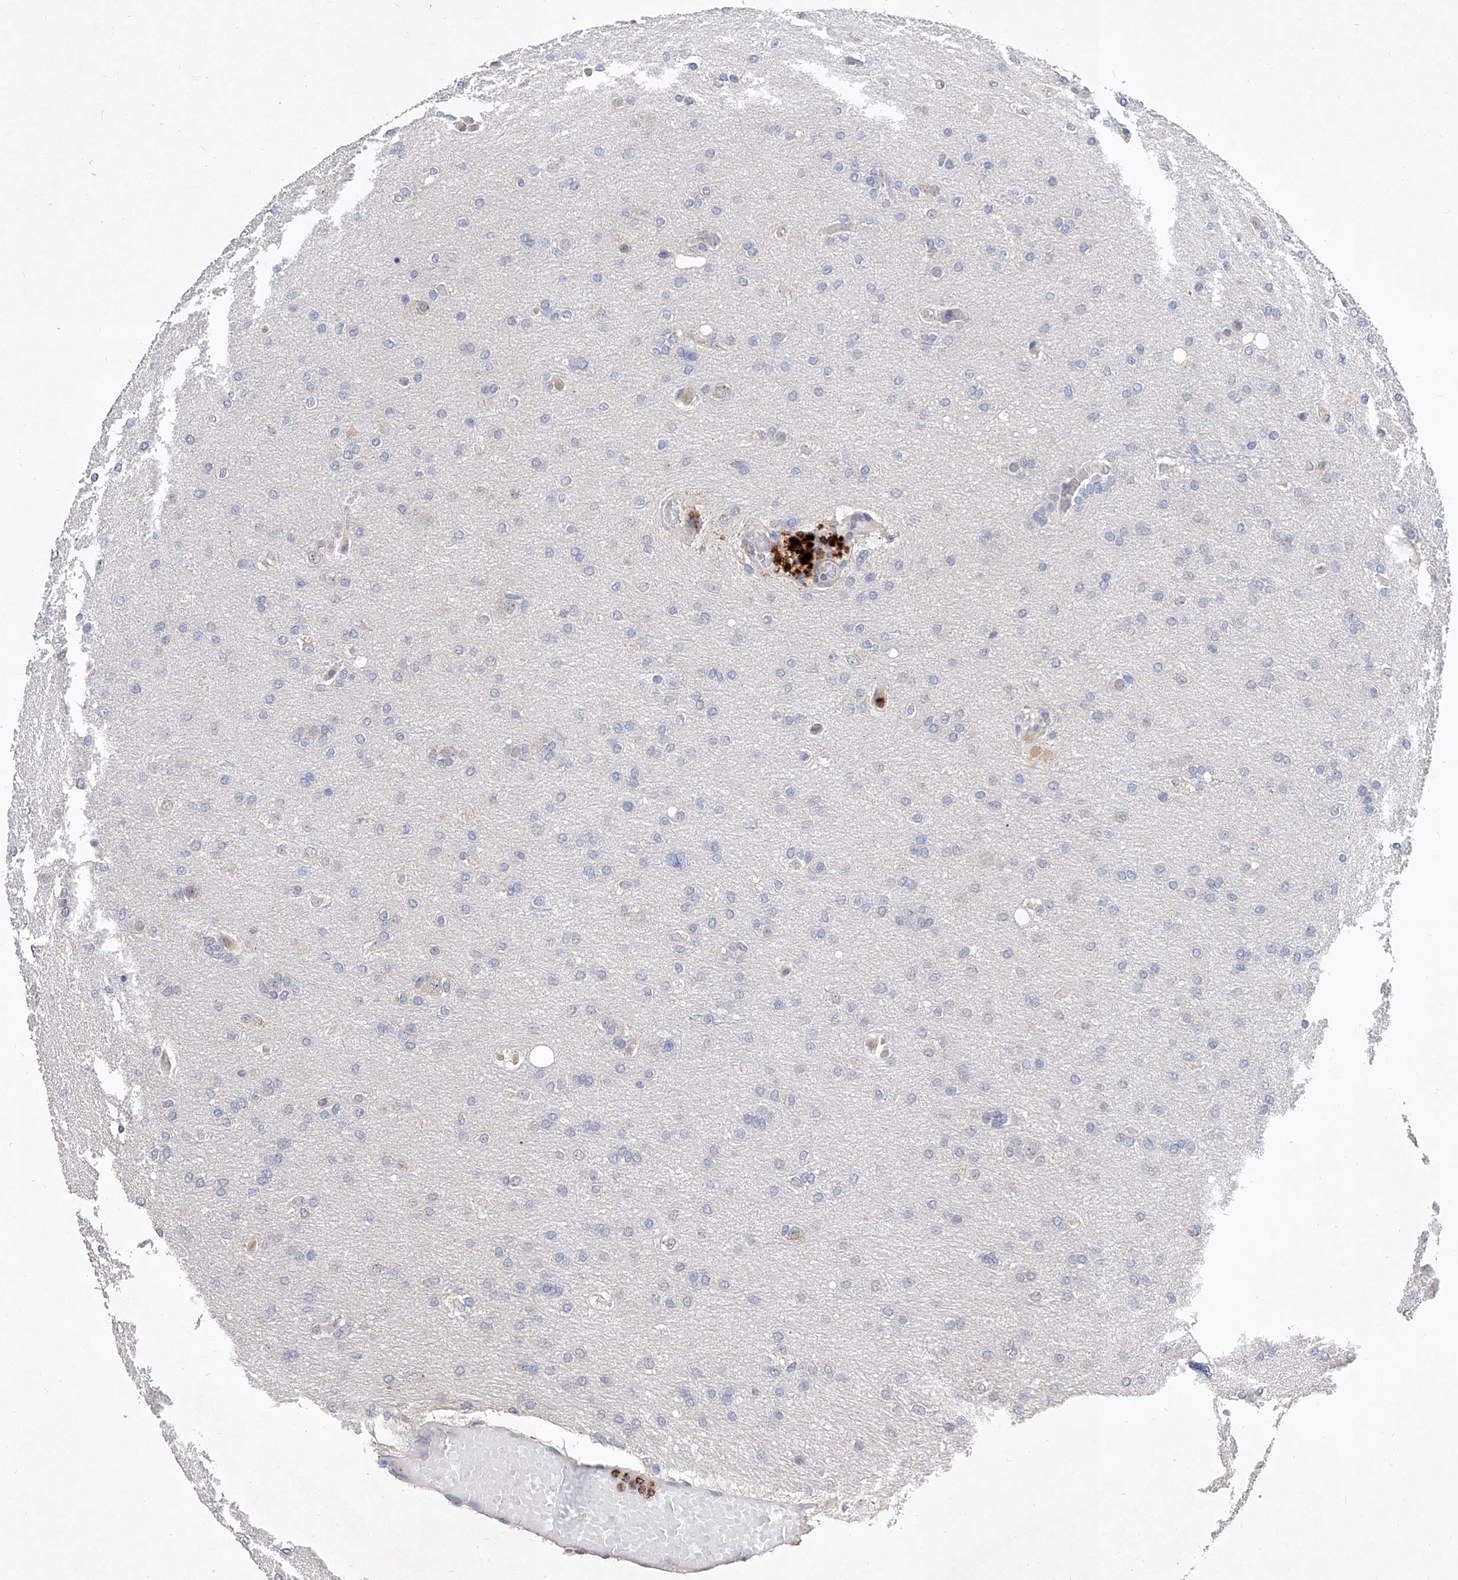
{"staining": {"intensity": "negative", "quantity": "none", "location": "none"}, "tissue": "glioma", "cell_type": "Tumor cells", "image_type": "cancer", "snomed": [{"axis": "morphology", "description": "Glioma, malignant, High grade"}, {"axis": "topography", "description": "Cerebral cortex"}], "caption": "A micrograph of human high-grade glioma (malignant) is negative for staining in tumor cells. (DAB immunohistochemistry visualized using brightfield microscopy, high magnification).", "gene": "MFSD4B", "patient": {"sex": "female", "age": 36}}